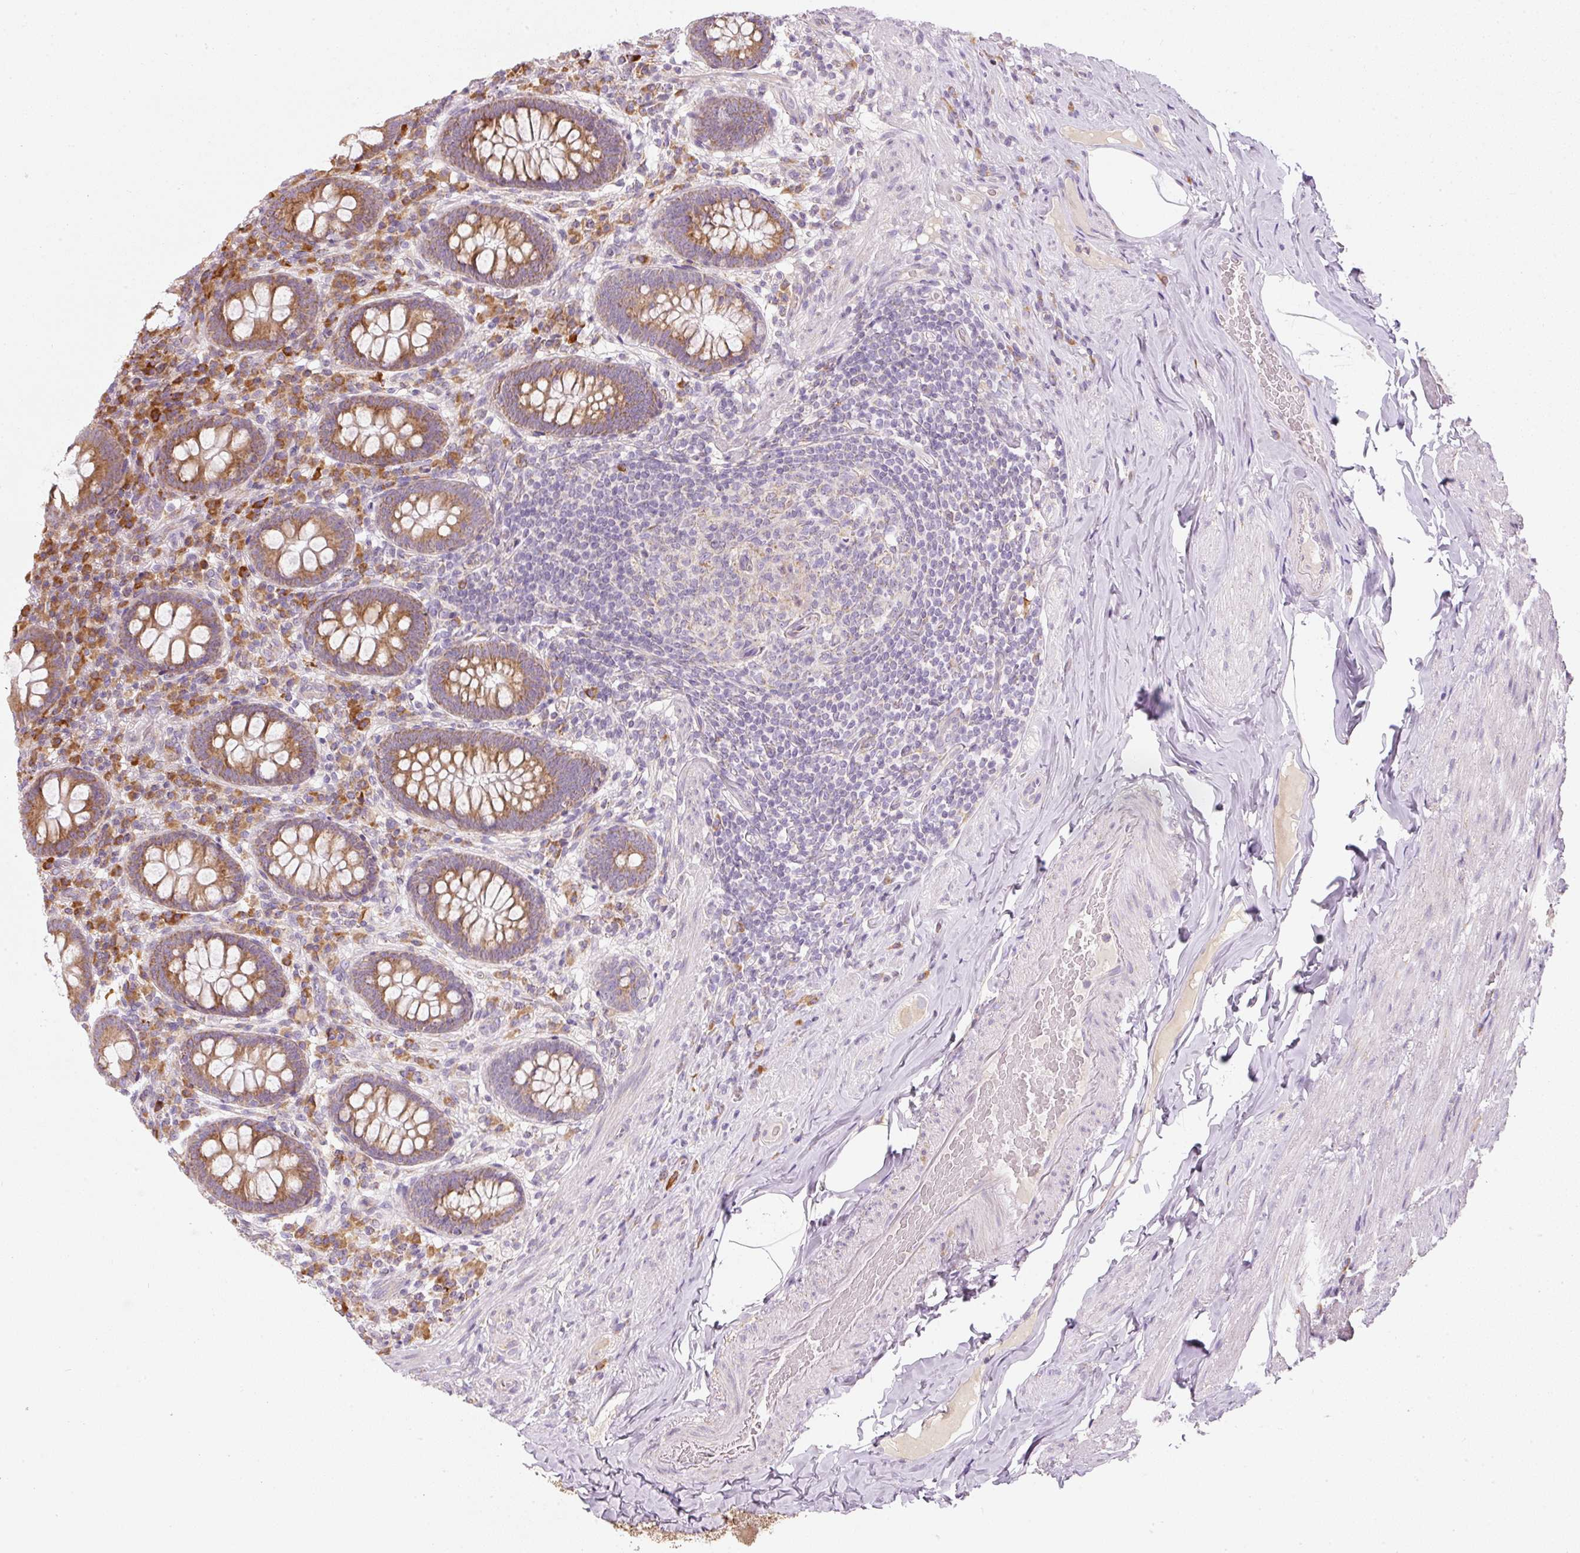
{"staining": {"intensity": "moderate", "quantity": ">75%", "location": "cytoplasmic/membranous"}, "tissue": "appendix", "cell_type": "Glandular cells", "image_type": "normal", "snomed": [{"axis": "morphology", "description": "Normal tissue, NOS"}, {"axis": "topography", "description": "Appendix"}], "caption": "Appendix stained for a protein displays moderate cytoplasmic/membranous positivity in glandular cells. The staining was performed using DAB to visualize the protein expression in brown, while the nuclei were stained in blue with hematoxylin (Magnification: 20x).", "gene": "MORN4", "patient": {"sex": "male", "age": 71}}